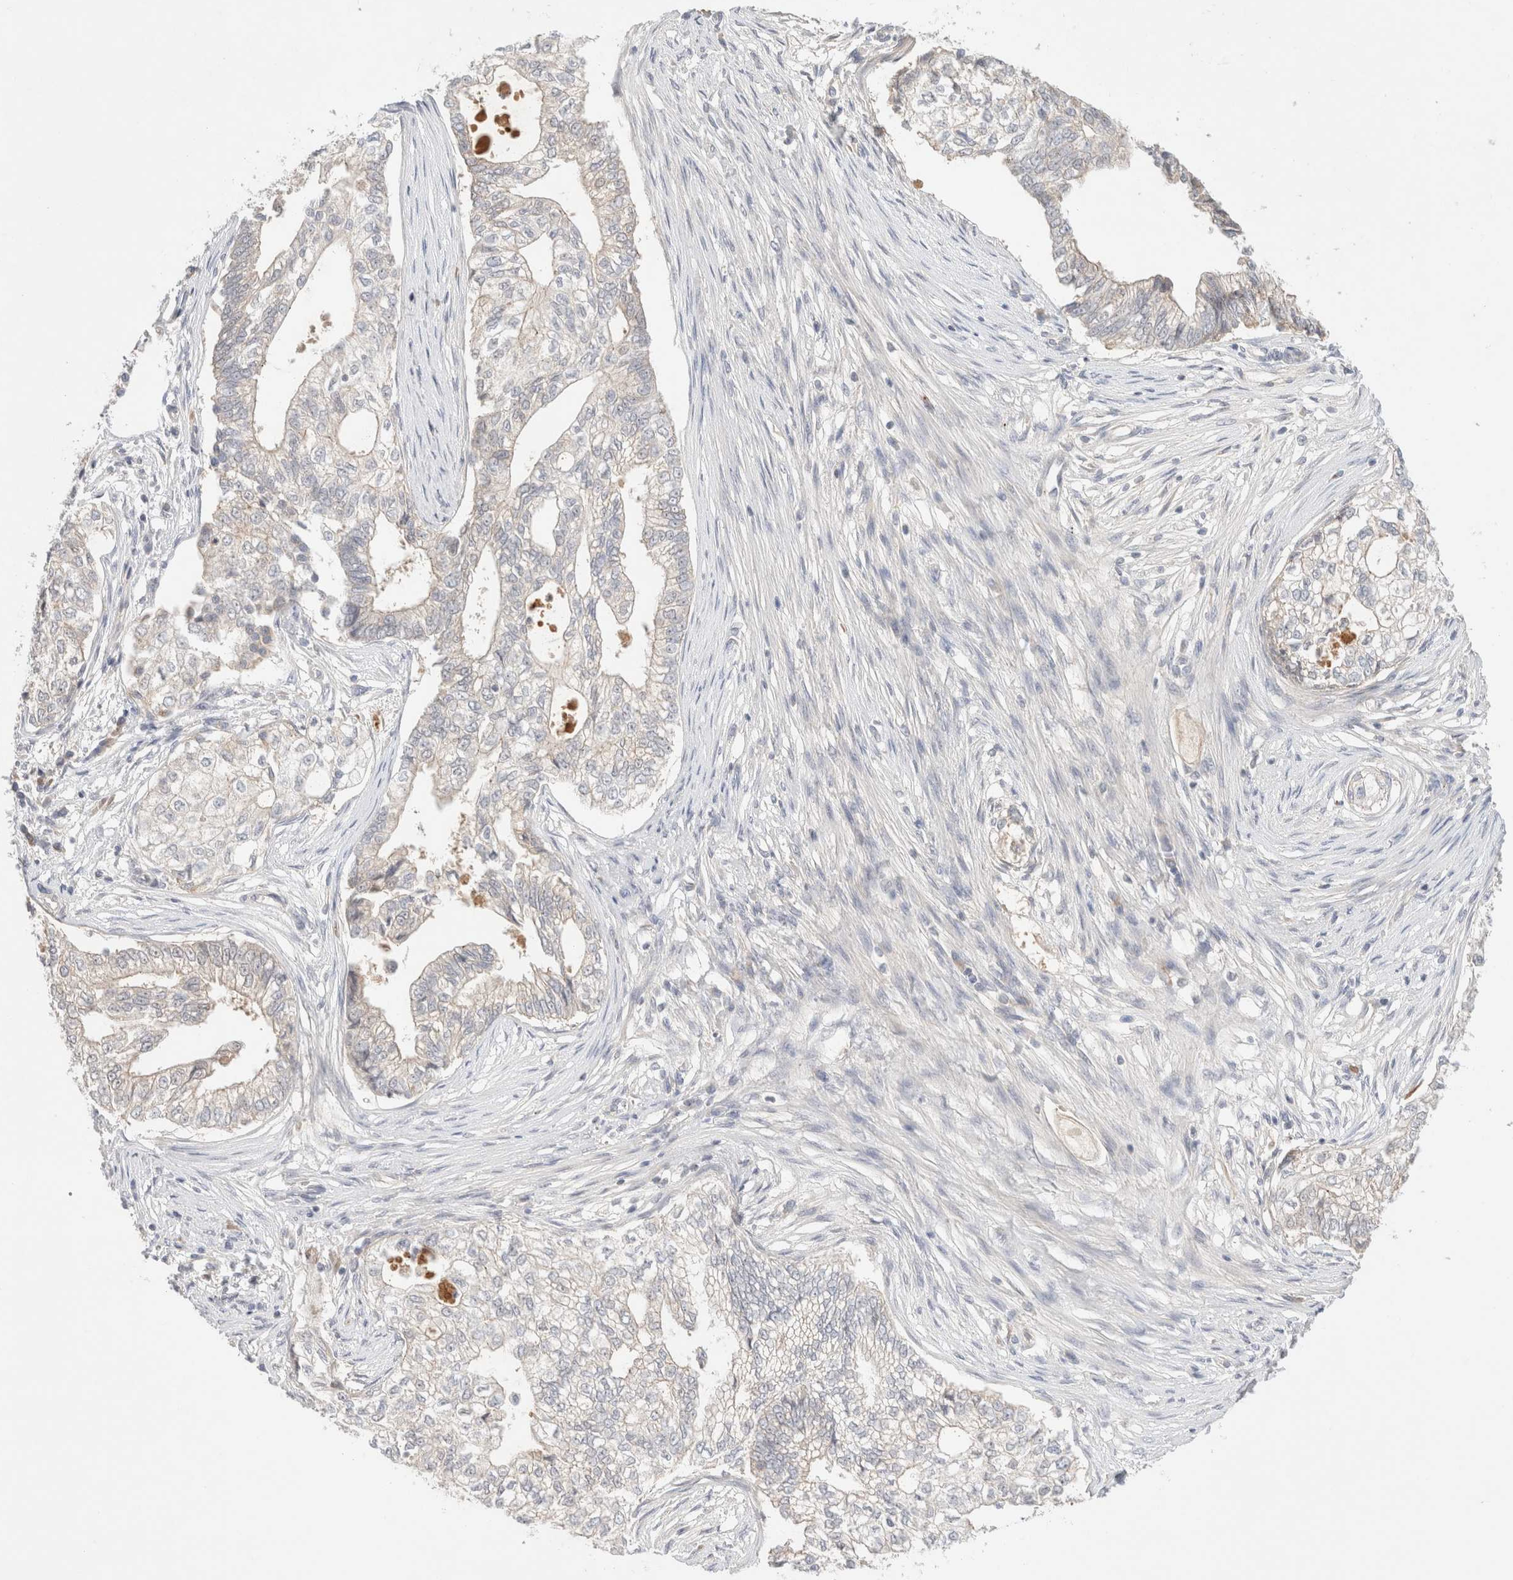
{"staining": {"intensity": "negative", "quantity": "none", "location": "none"}, "tissue": "pancreatic cancer", "cell_type": "Tumor cells", "image_type": "cancer", "snomed": [{"axis": "morphology", "description": "Adenocarcinoma, NOS"}, {"axis": "topography", "description": "Pancreas"}], "caption": "The image exhibits no significant staining in tumor cells of pancreatic adenocarcinoma. (DAB (3,3'-diaminobenzidine) immunohistochemistry (IHC) visualized using brightfield microscopy, high magnification).", "gene": "MST1", "patient": {"sex": "male", "age": 72}}